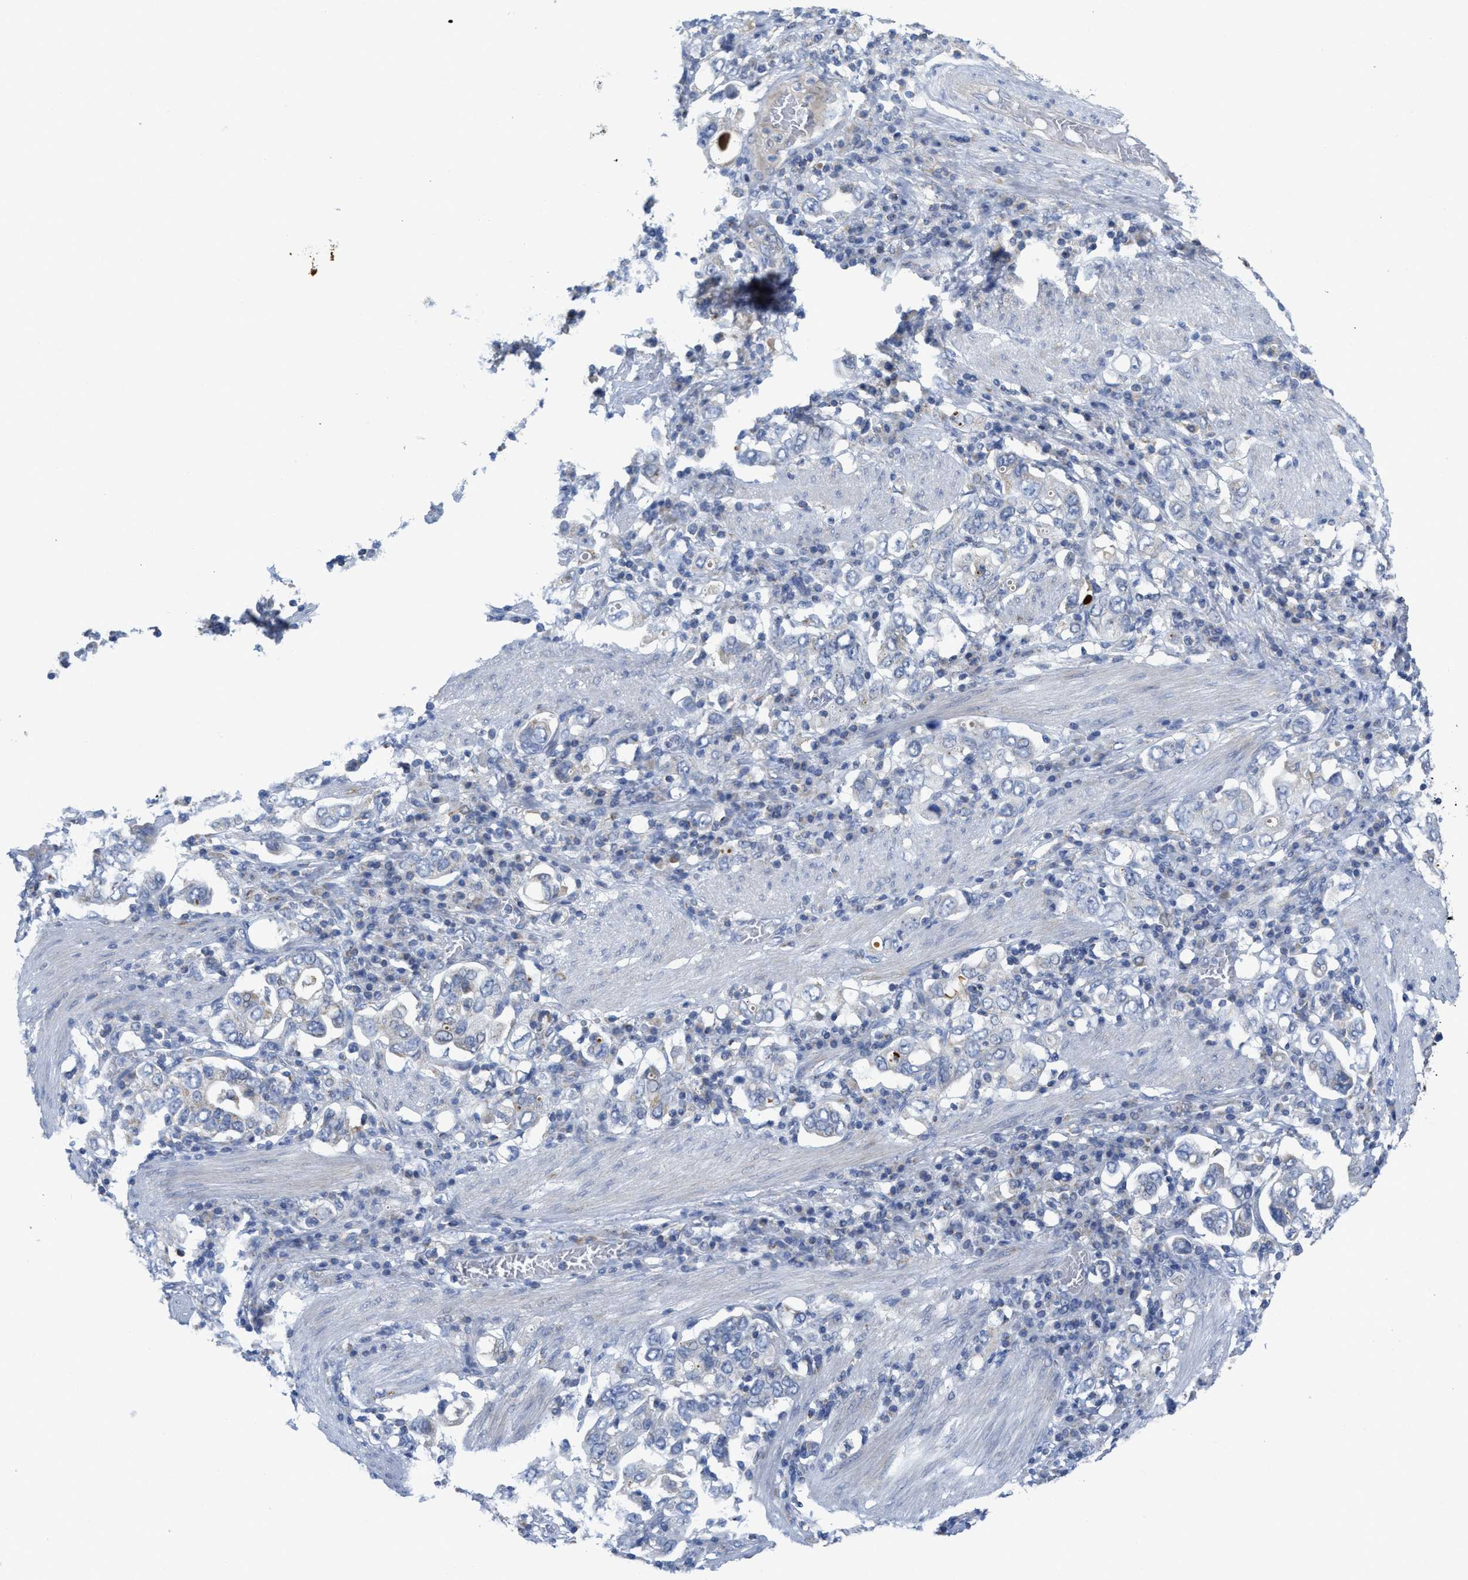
{"staining": {"intensity": "negative", "quantity": "none", "location": "none"}, "tissue": "stomach cancer", "cell_type": "Tumor cells", "image_type": "cancer", "snomed": [{"axis": "morphology", "description": "Adenocarcinoma, NOS"}, {"axis": "topography", "description": "Stomach, upper"}], "caption": "Human stomach adenocarcinoma stained for a protein using immunohistochemistry (IHC) reveals no staining in tumor cells.", "gene": "GATD3", "patient": {"sex": "male", "age": 62}}